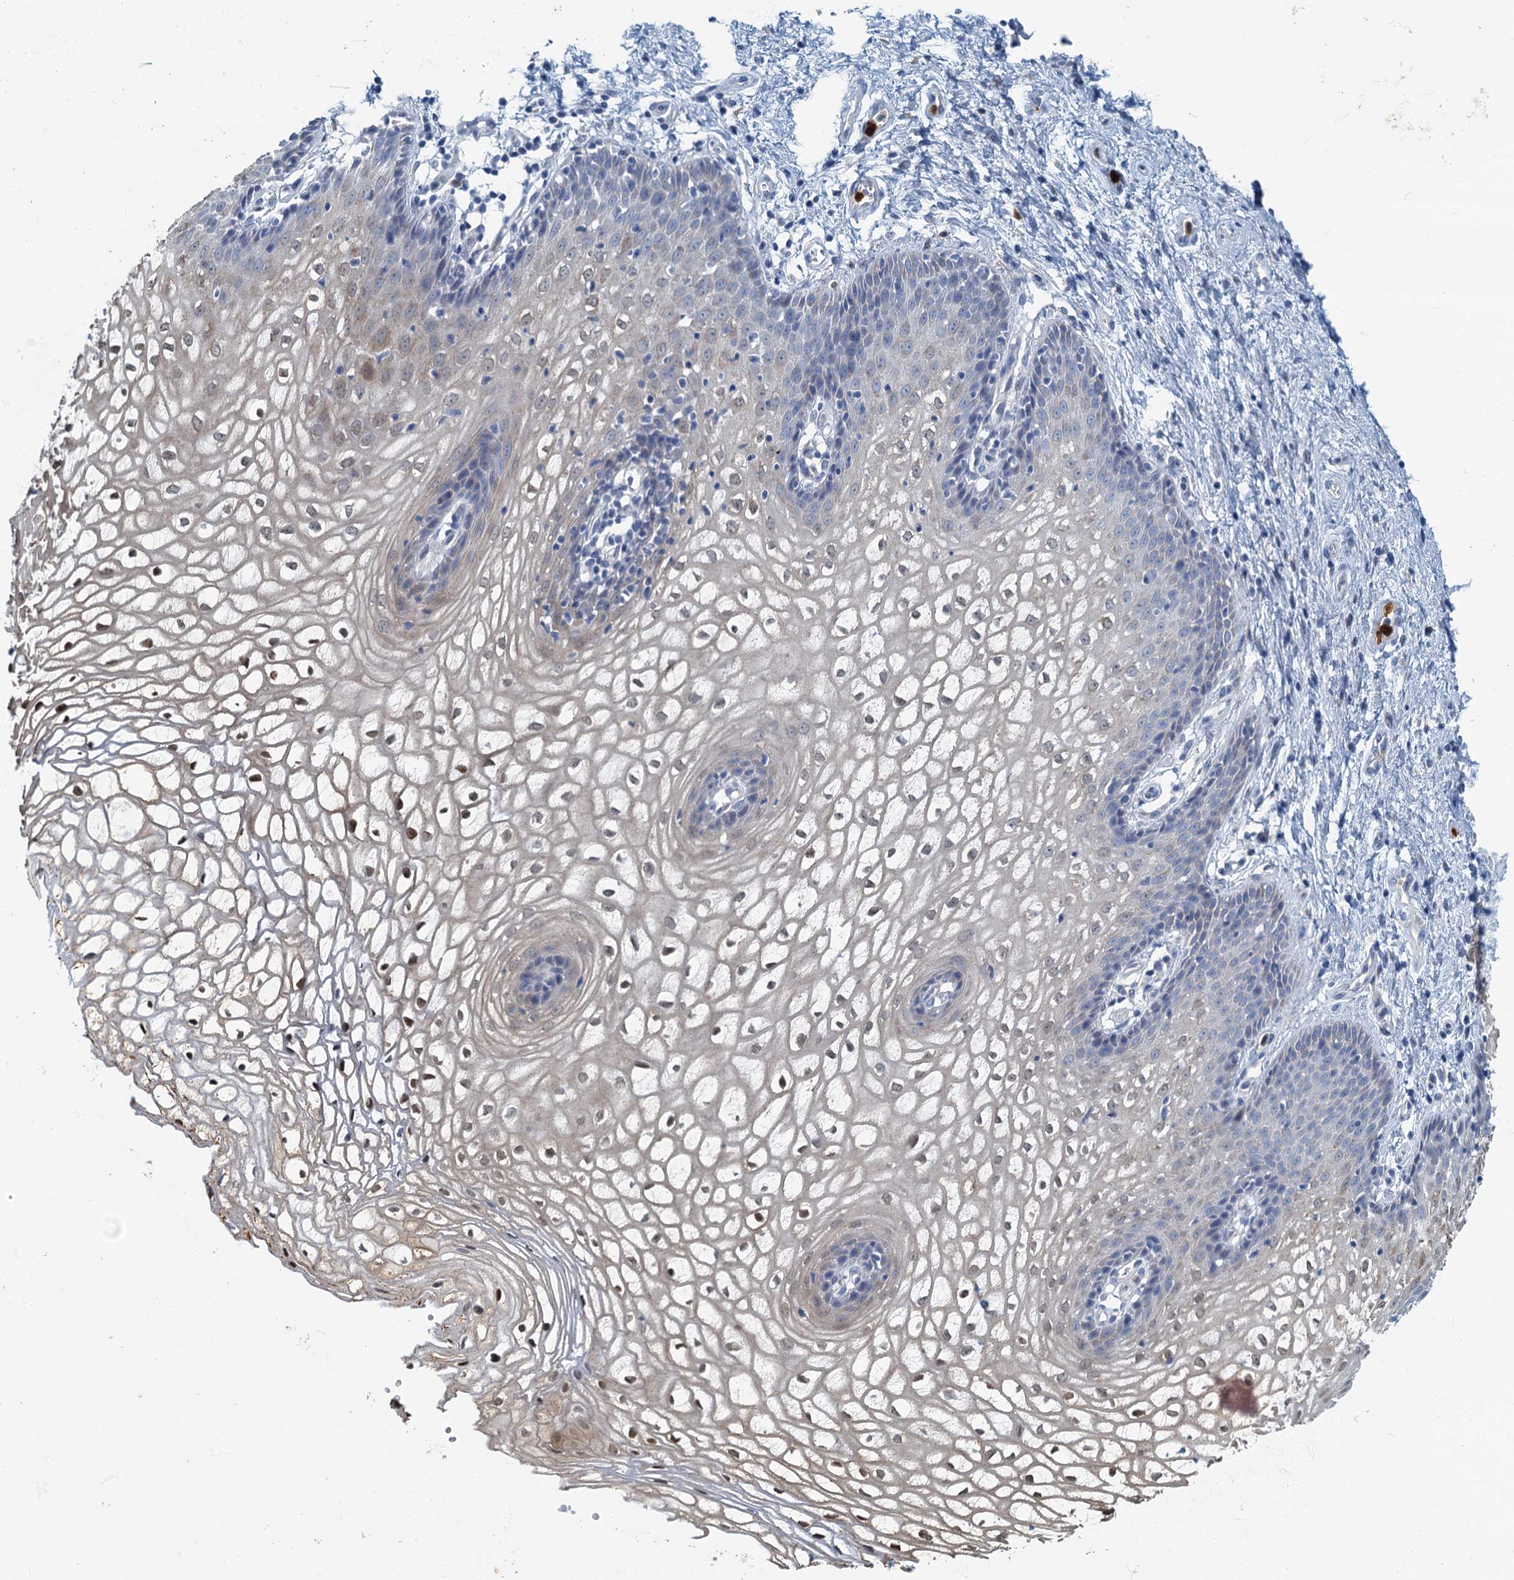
{"staining": {"intensity": "moderate", "quantity": "<25%", "location": "cytoplasmic/membranous,nuclear"}, "tissue": "vagina", "cell_type": "Squamous epithelial cells", "image_type": "normal", "snomed": [{"axis": "morphology", "description": "Normal tissue, NOS"}, {"axis": "topography", "description": "Vagina"}], "caption": "A histopathology image of human vagina stained for a protein displays moderate cytoplasmic/membranous,nuclear brown staining in squamous epithelial cells. The staining was performed using DAB, with brown indicating positive protein expression. Nuclei are stained blue with hematoxylin.", "gene": "ANKDD1A", "patient": {"sex": "female", "age": 34}}